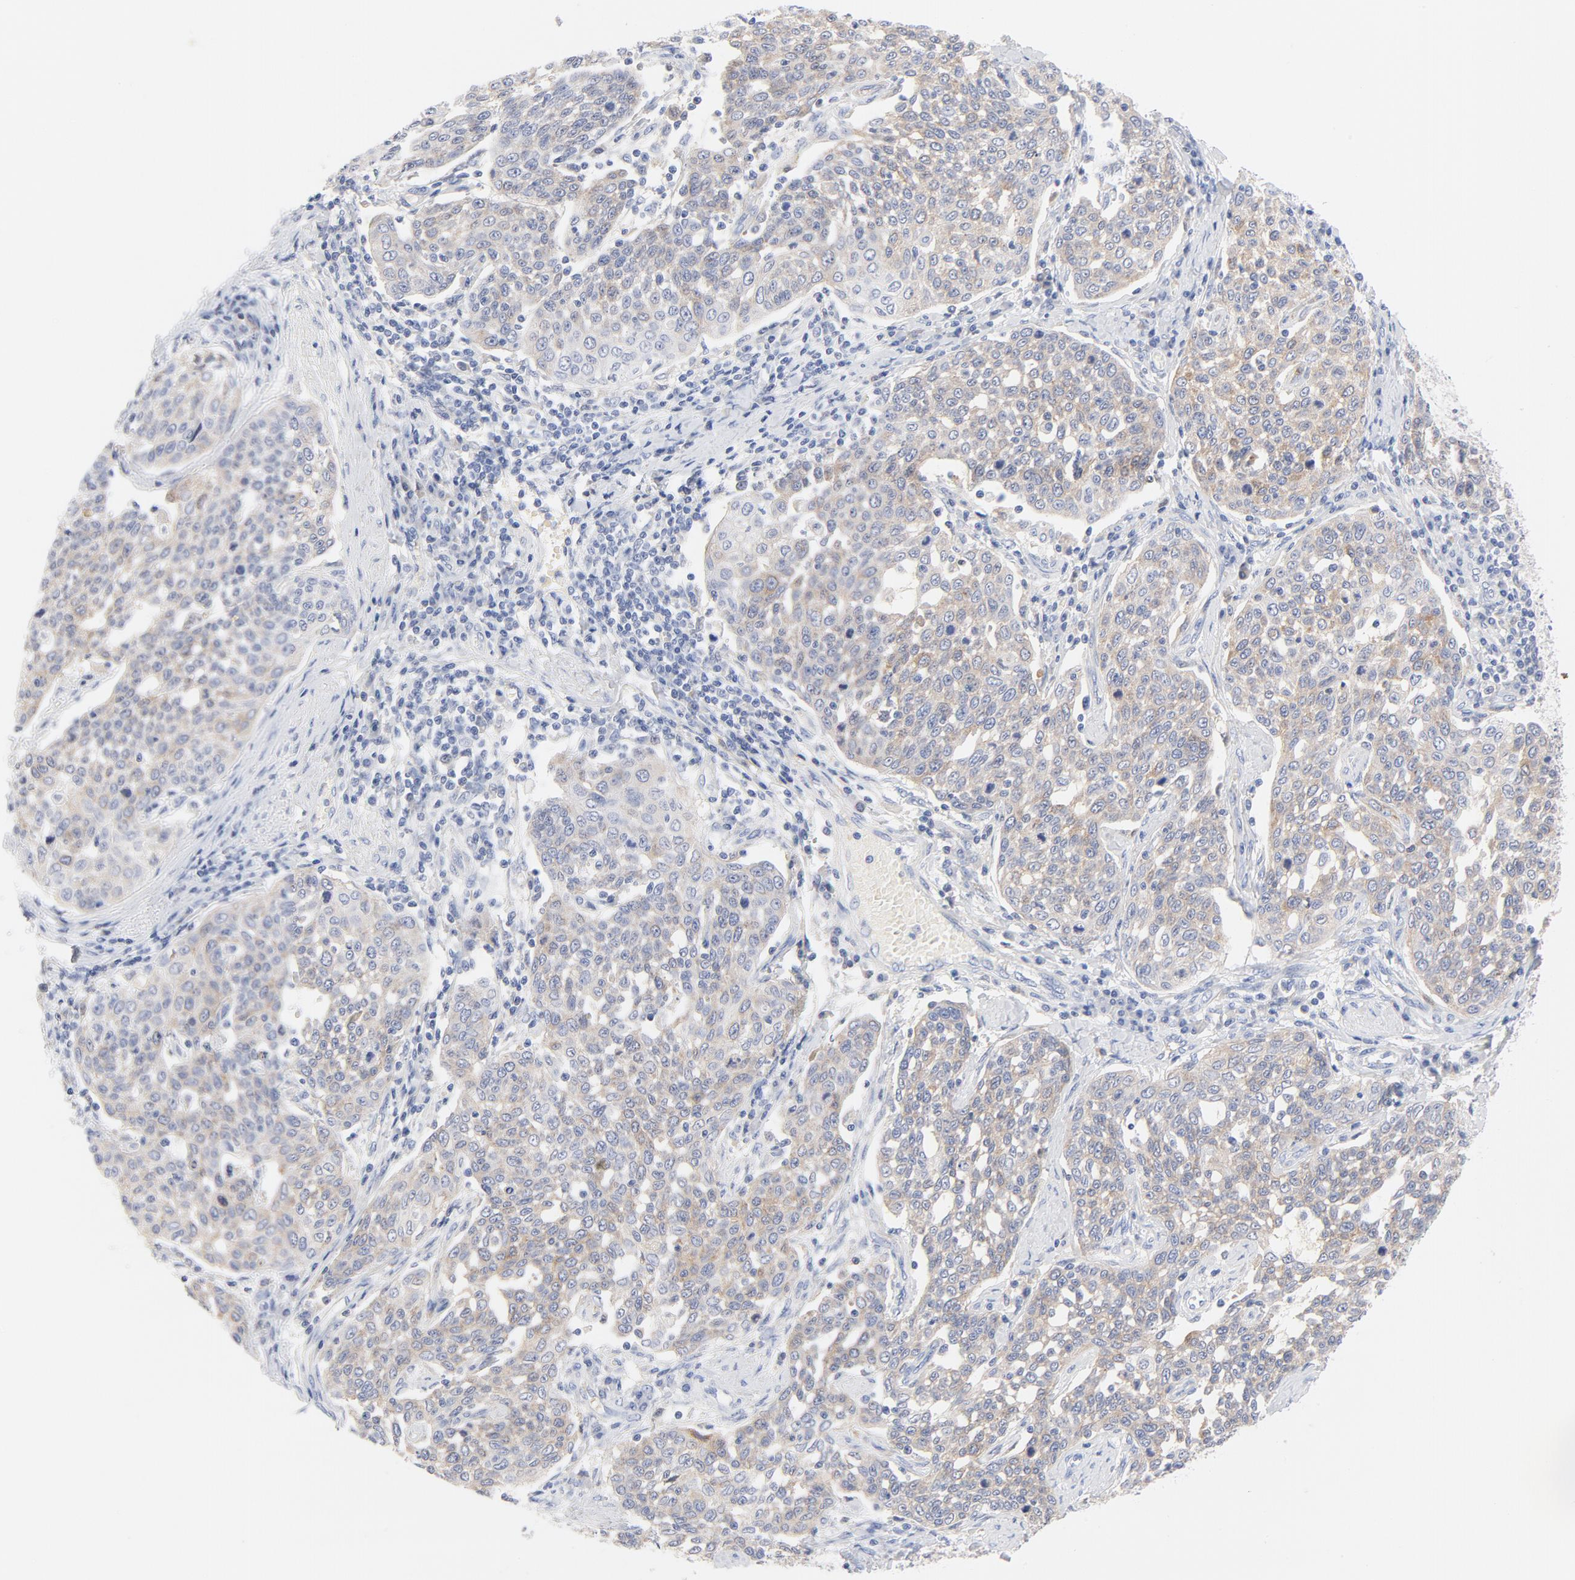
{"staining": {"intensity": "moderate", "quantity": ">75%", "location": "cytoplasmic/membranous"}, "tissue": "cervical cancer", "cell_type": "Tumor cells", "image_type": "cancer", "snomed": [{"axis": "morphology", "description": "Squamous cell carcinoma, NOS"}, {"axis": "topography", "description": "Cervix"}], "caption": "Immunohistochemistry image of human cervical cancer stained for a protein (brown), which reveals medium levels of moderate cytoplasmic/membranous positivity in approximately >75% of tumor cells.", "gene": "FGFR3", "patient": {"sex": "female", "age": 34}}